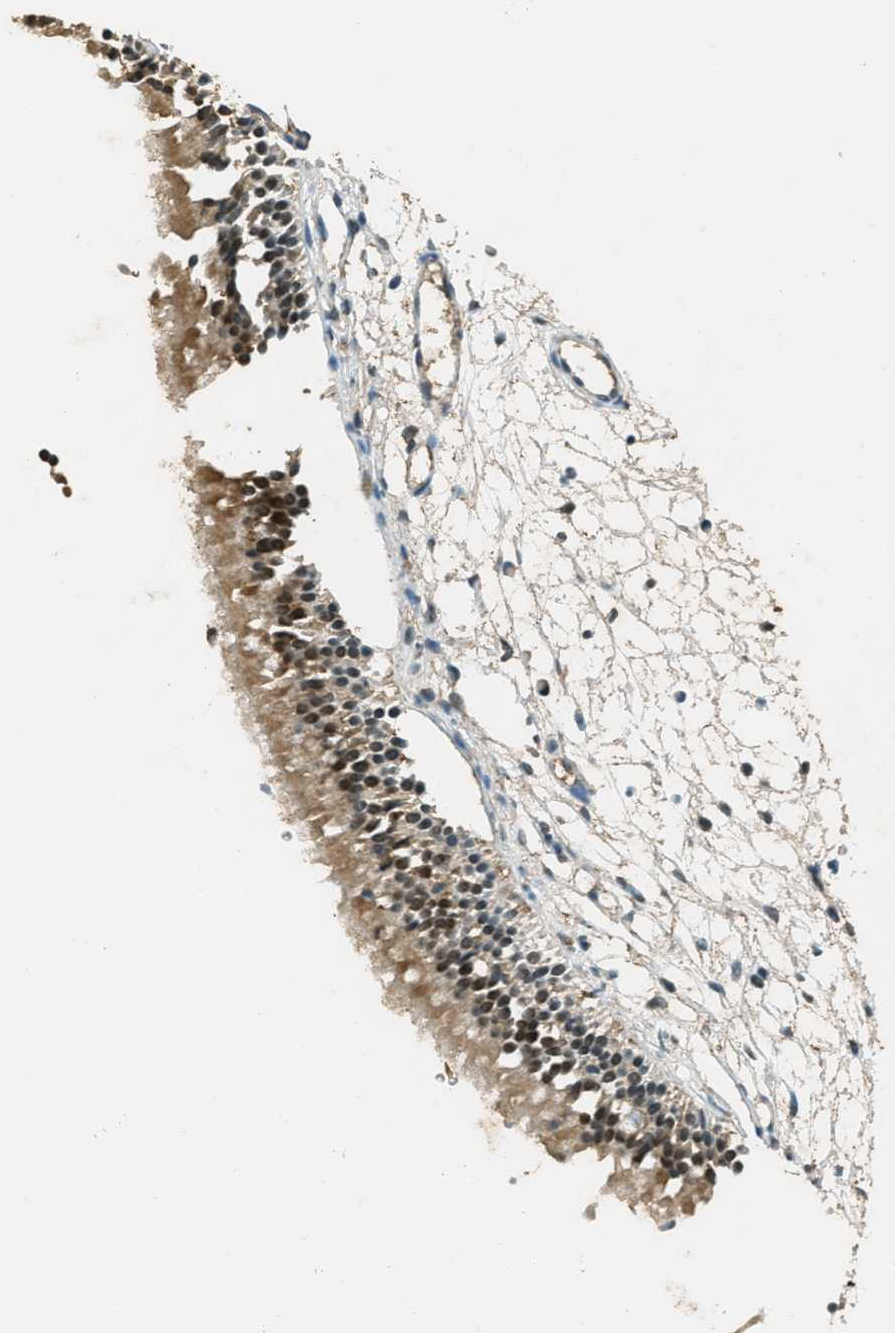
{"staining": {"intensity": "moderate", "quantity": ">75%", "location": "cytoplasmic/membranous,nuclear"}, "tissue": "nasopharynx", "cell_type": "Respiratory epithelial cells", "image_type": "normal", "snomed": [{"axis": "morphology", "description": "Normal tissue, NOS"}, {"axis": "topography", "description": "Nasopharynx"}], "caption": "Immunohistochemistry (IHC) of normal human nasopharynx reveals medium levels of moderate cytoplasmic/membranous,nuclear expression in about >75% of respiratory epithelial cells.", "gene": "TCF20", "patient": {"sex": "female", "age": 54}}